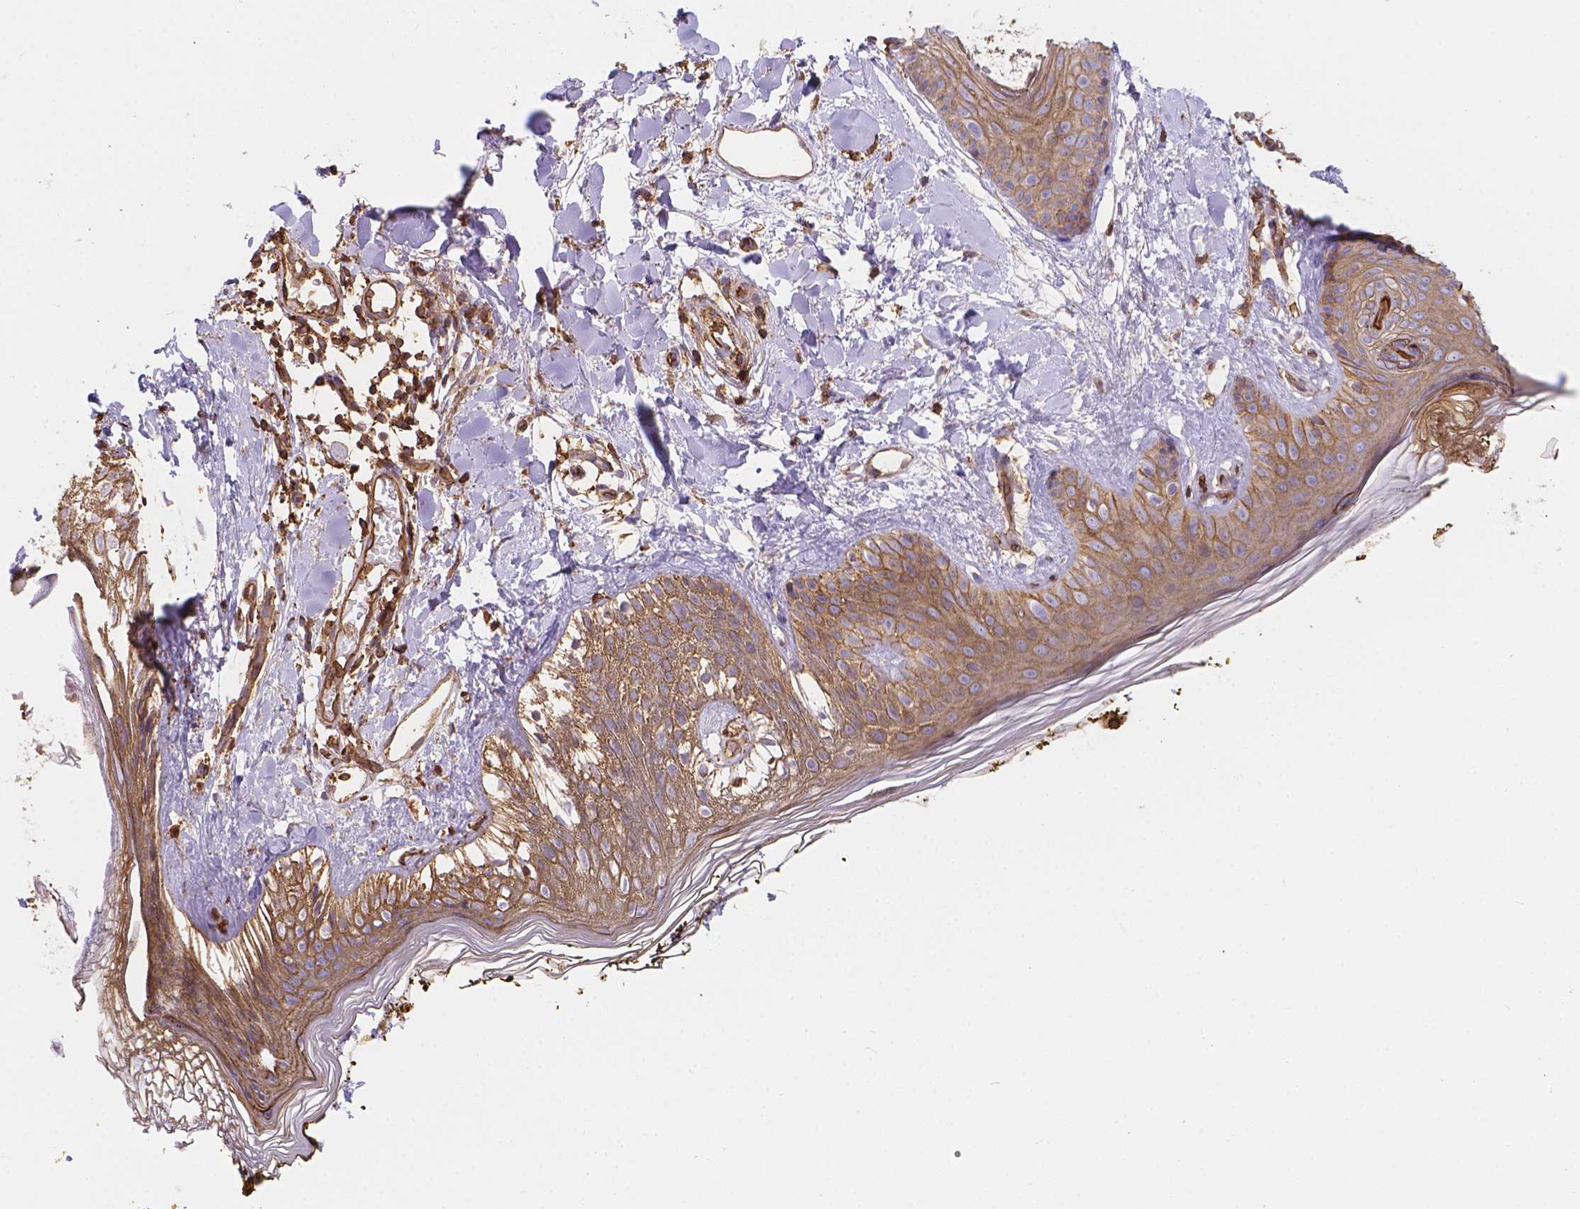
{"staining": {"intensity": "moderate", "quantity": ">75%", "location": "cytoplasmic/membranous"}, "tissue": "skin", "cell_type": "Fibroblasts", "image_type": "normal", "snomed": [{"axis": "morphology", "description": "Normal tissue, NOS"}, {"axis": "topography", "description": "Skin"}], "caption": "An image showing moderate cytoplasmic/membranous positivity in about >75% of fibroblasts in unremarkable skin, as visualized by brown immunohistochemical staining.", "gene": "DMWD", "patient": {"sex": "female", "age": 34}}